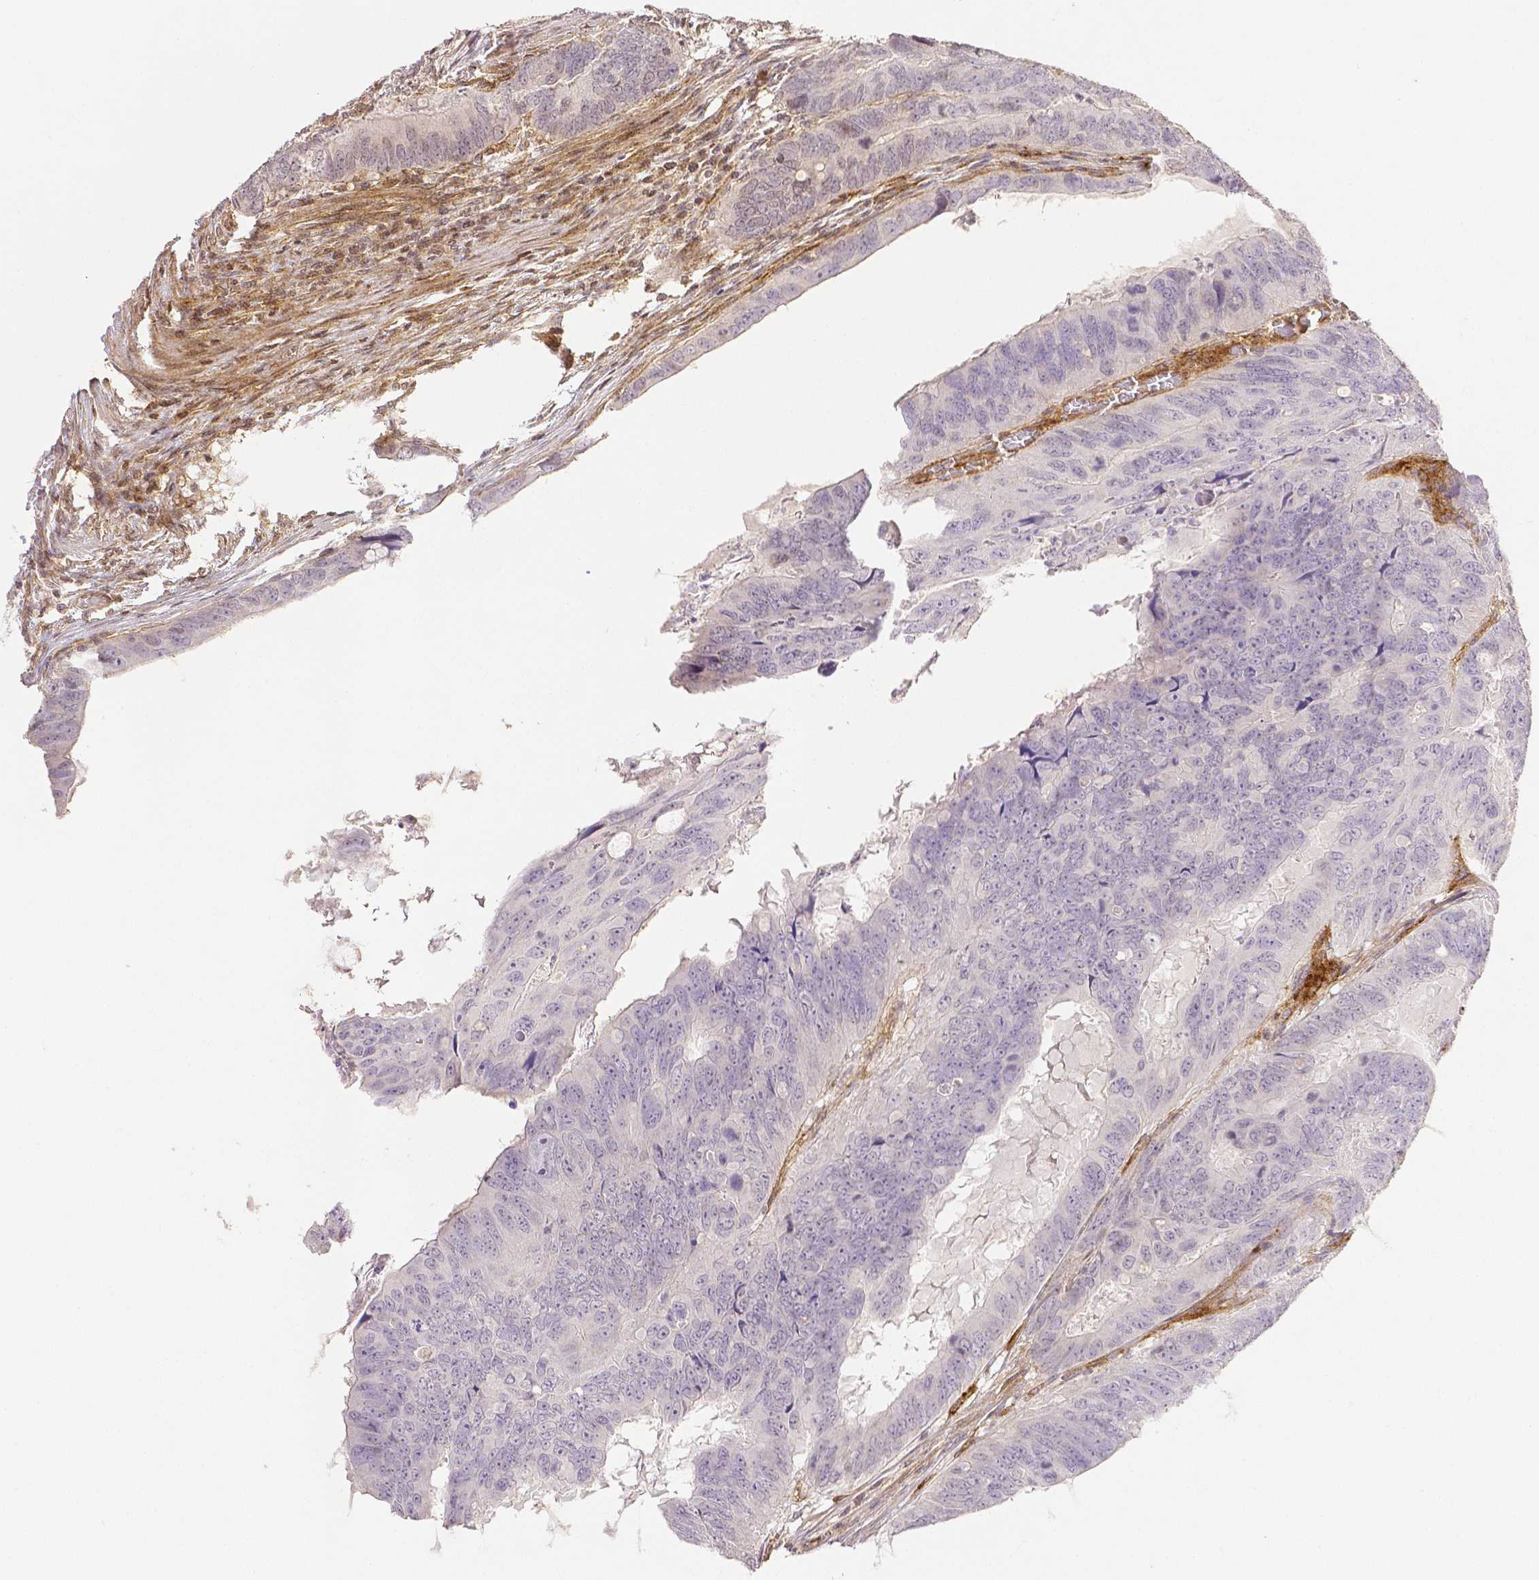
{"staining": {"intensity": "negative", "quantity": "none", "location": "none"}, "tissue": "colorectal cancer", "cell_type": "Tumor cells", "image_type": "cancer", "snomed": [{"axis": "morphology", "description": "Adenocarcinoma, NOS"}, {"axis": "topography", "description": "Colon"}], "caption": "There is no significant staining in tumor cells of colorectal cancer (adenocarcinoma). (Stains: DAB immunohistochemistry with hematoxylin counter stain, Microscopy: brightfield microscopy at high magnification).", "gene": "THY1", "patient": {"sex": "male", "age": 79}}